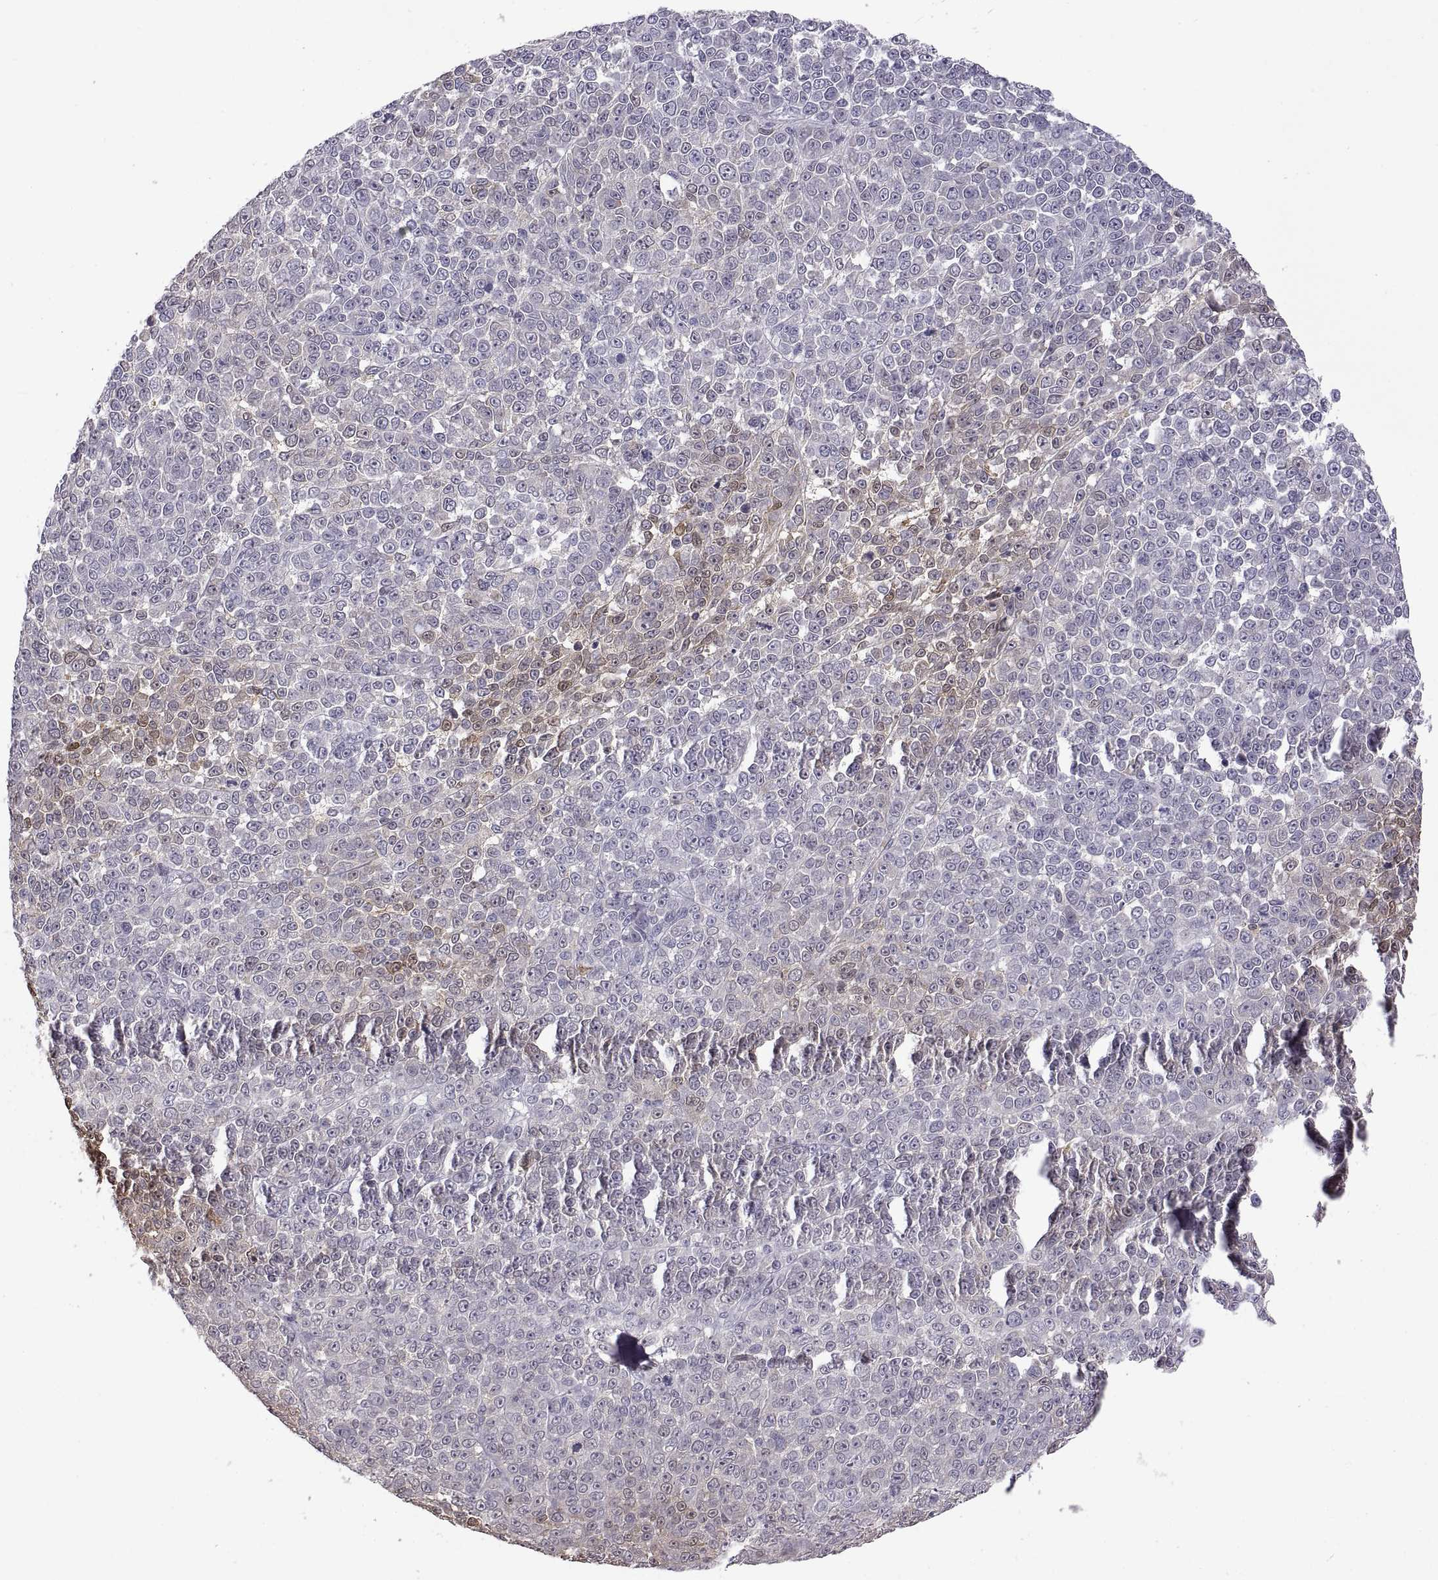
{"staining": {"intensity": "weak", "quantity": "<25%", "location": "cytoplasmic/membranous"}, "tissue": "melanoma", "cell_type": "Tumor cells", "image_type": "cancer", "snomed": [{"axis": "morphology", "description": "Malignant melanoma, NOS"}, {"axis": "topography", "description": "Skin"}], "caption": "IHC micrograph of malignant melanoma stained for a protein (brown), which shows no expression in tumor cells.", "gene": "FGF9", "patient": {"sex": "female", "age": 95}}